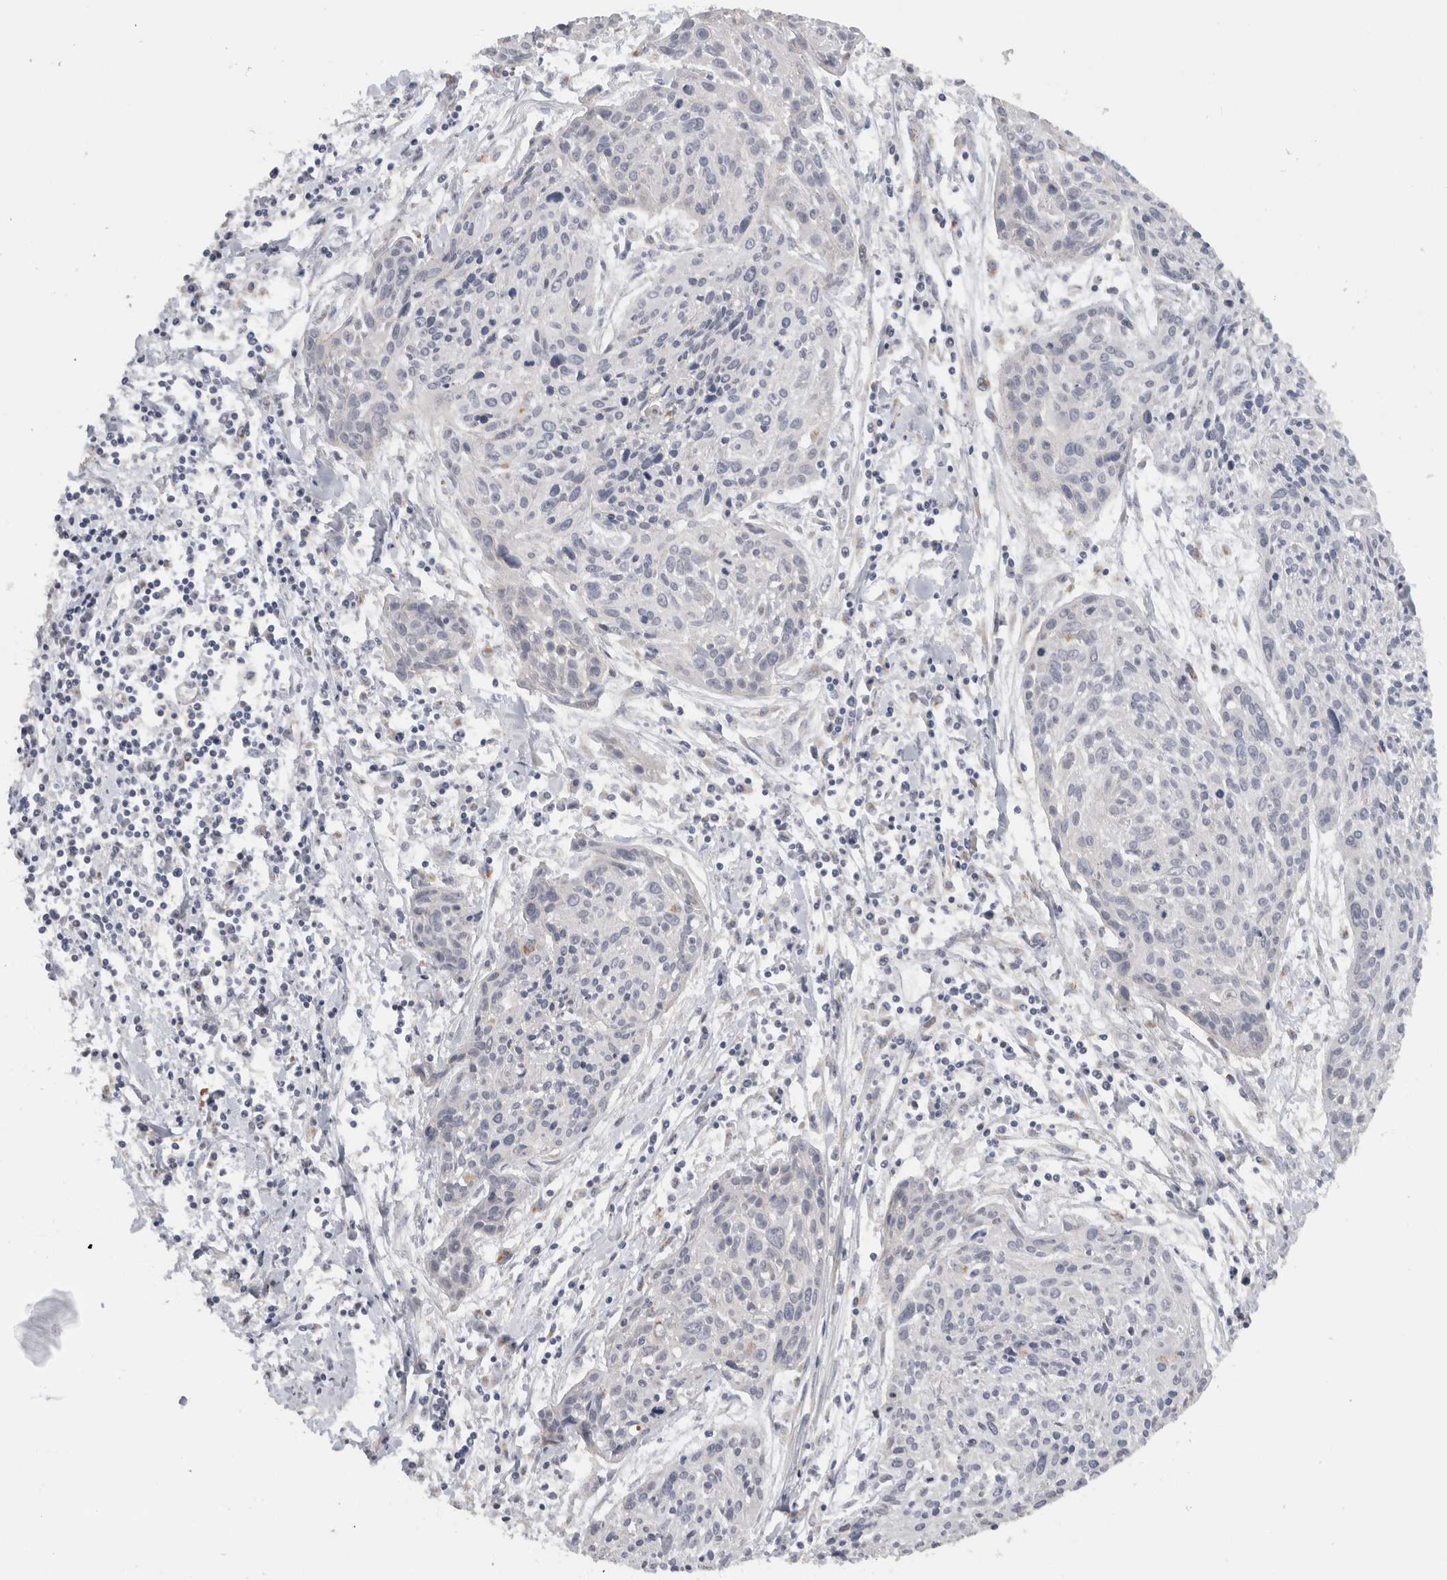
{"staining": {"intensity": "negative", "quantity": "none", "location": "none"}, "tissue": "cervical cancer", "cell_type": "Tumor cells", "image_type": "cancer", "snomed": [{"axis": "morphology", "description": "Squamous cell carcinoma, NOS"}, {"axis": "topography", "description": "Cervix"}], "caption": "Immunohistochemistry (IHC) histopathology image of human cervical cancer stained for a protein (brown), which shows no positivity in tumor cells.", "gene": "MGAT1", "patient": {"sex": "female", "age": 51}}